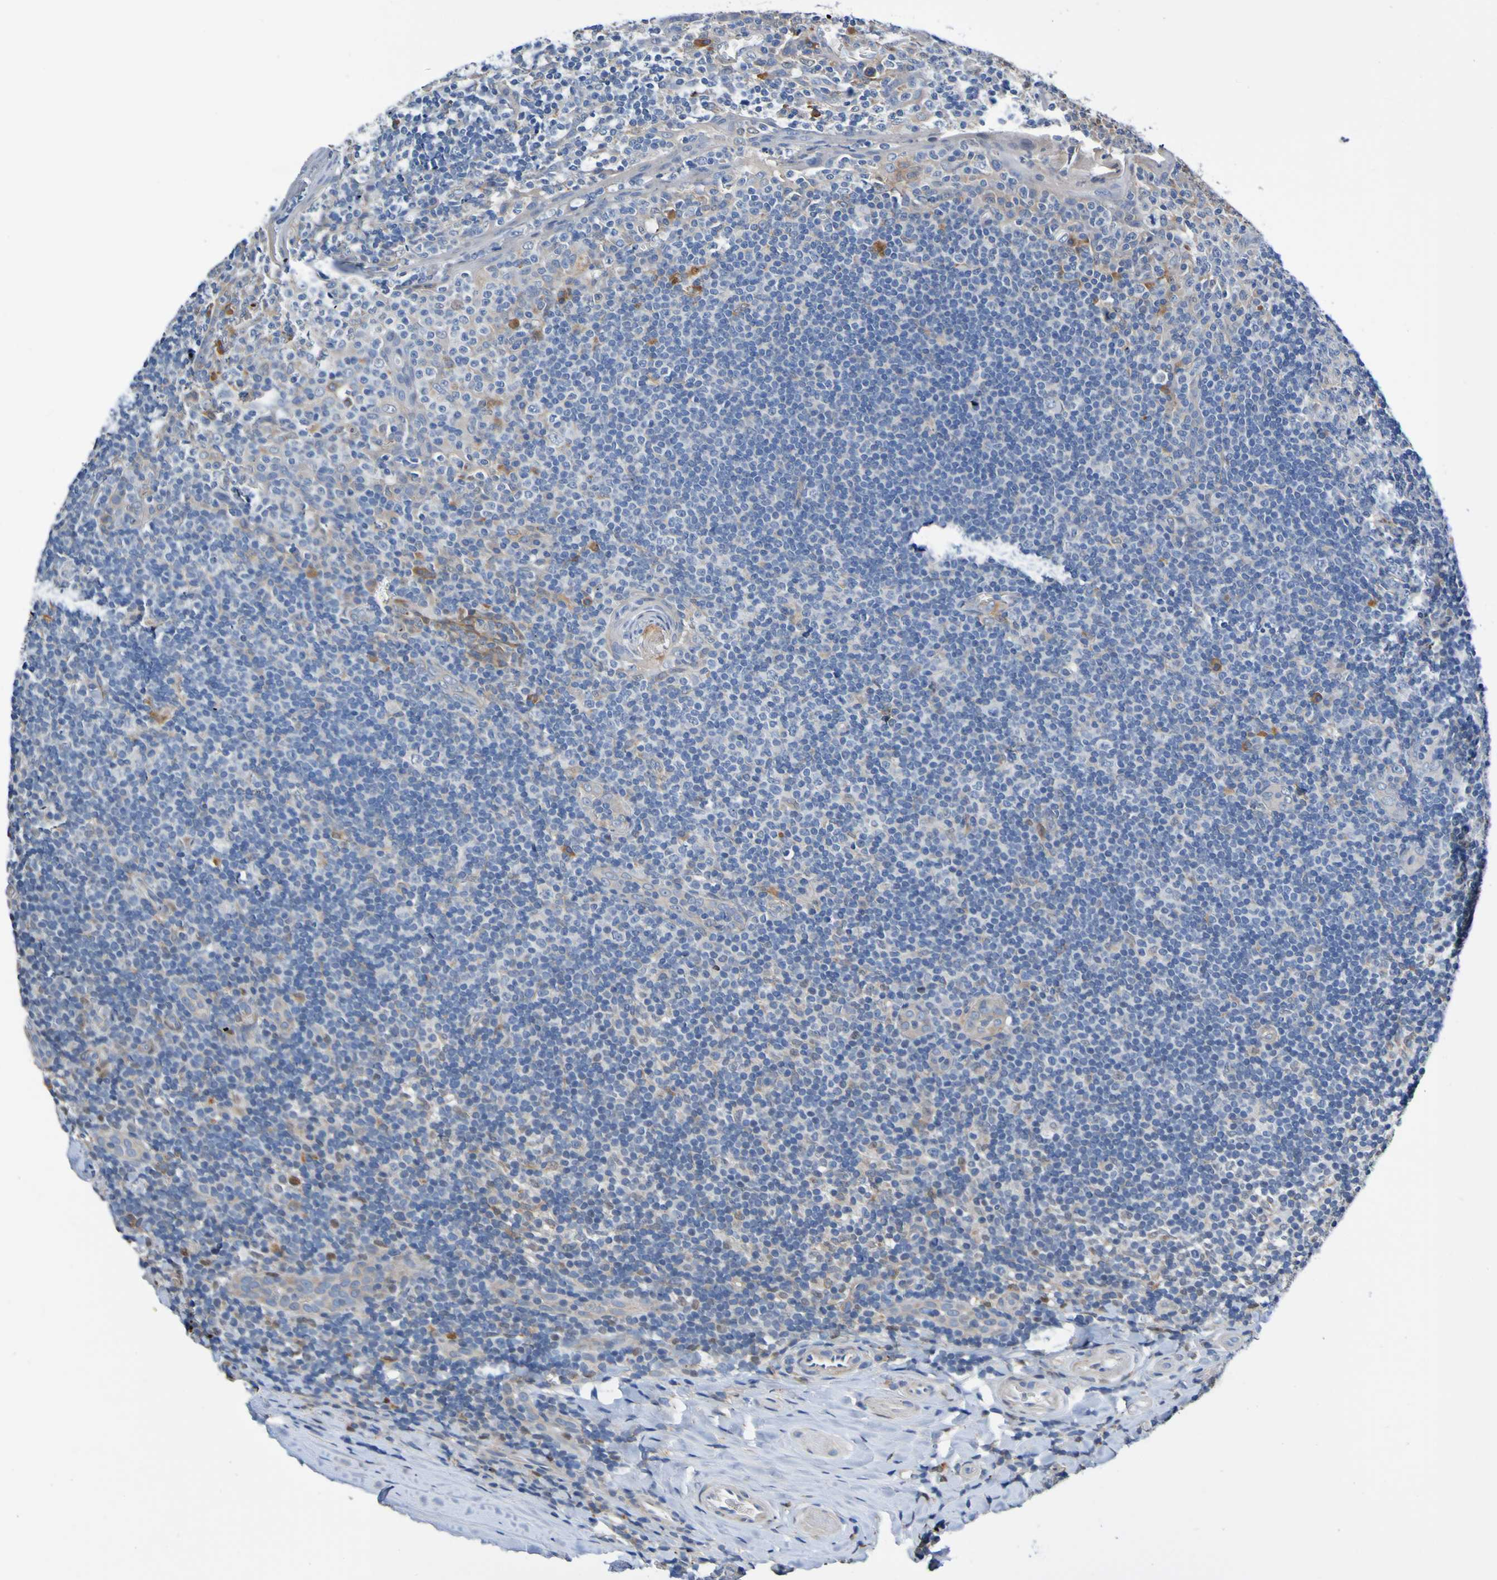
{"staining": {"intensity": "weak", "quantity": ">75%", "location": "cytoplasmic/membranous"}, "tissue": "tonsil", "cell_type": "Germinal center cells", "image_type": "normal", "snomed": [{"axis": "morphology", "description": "Normal tissue, NOS"}, {"axis": "topography", "description": "Tonsil"}], "caption": "IHC of unremarkable tonsil demonstrates low levels of weak cytoplasmic/membranous positivity in approximately >75% of germinal center cells.", "gene": "METAP2", "patient": {"sex": "male", "age": 37}}